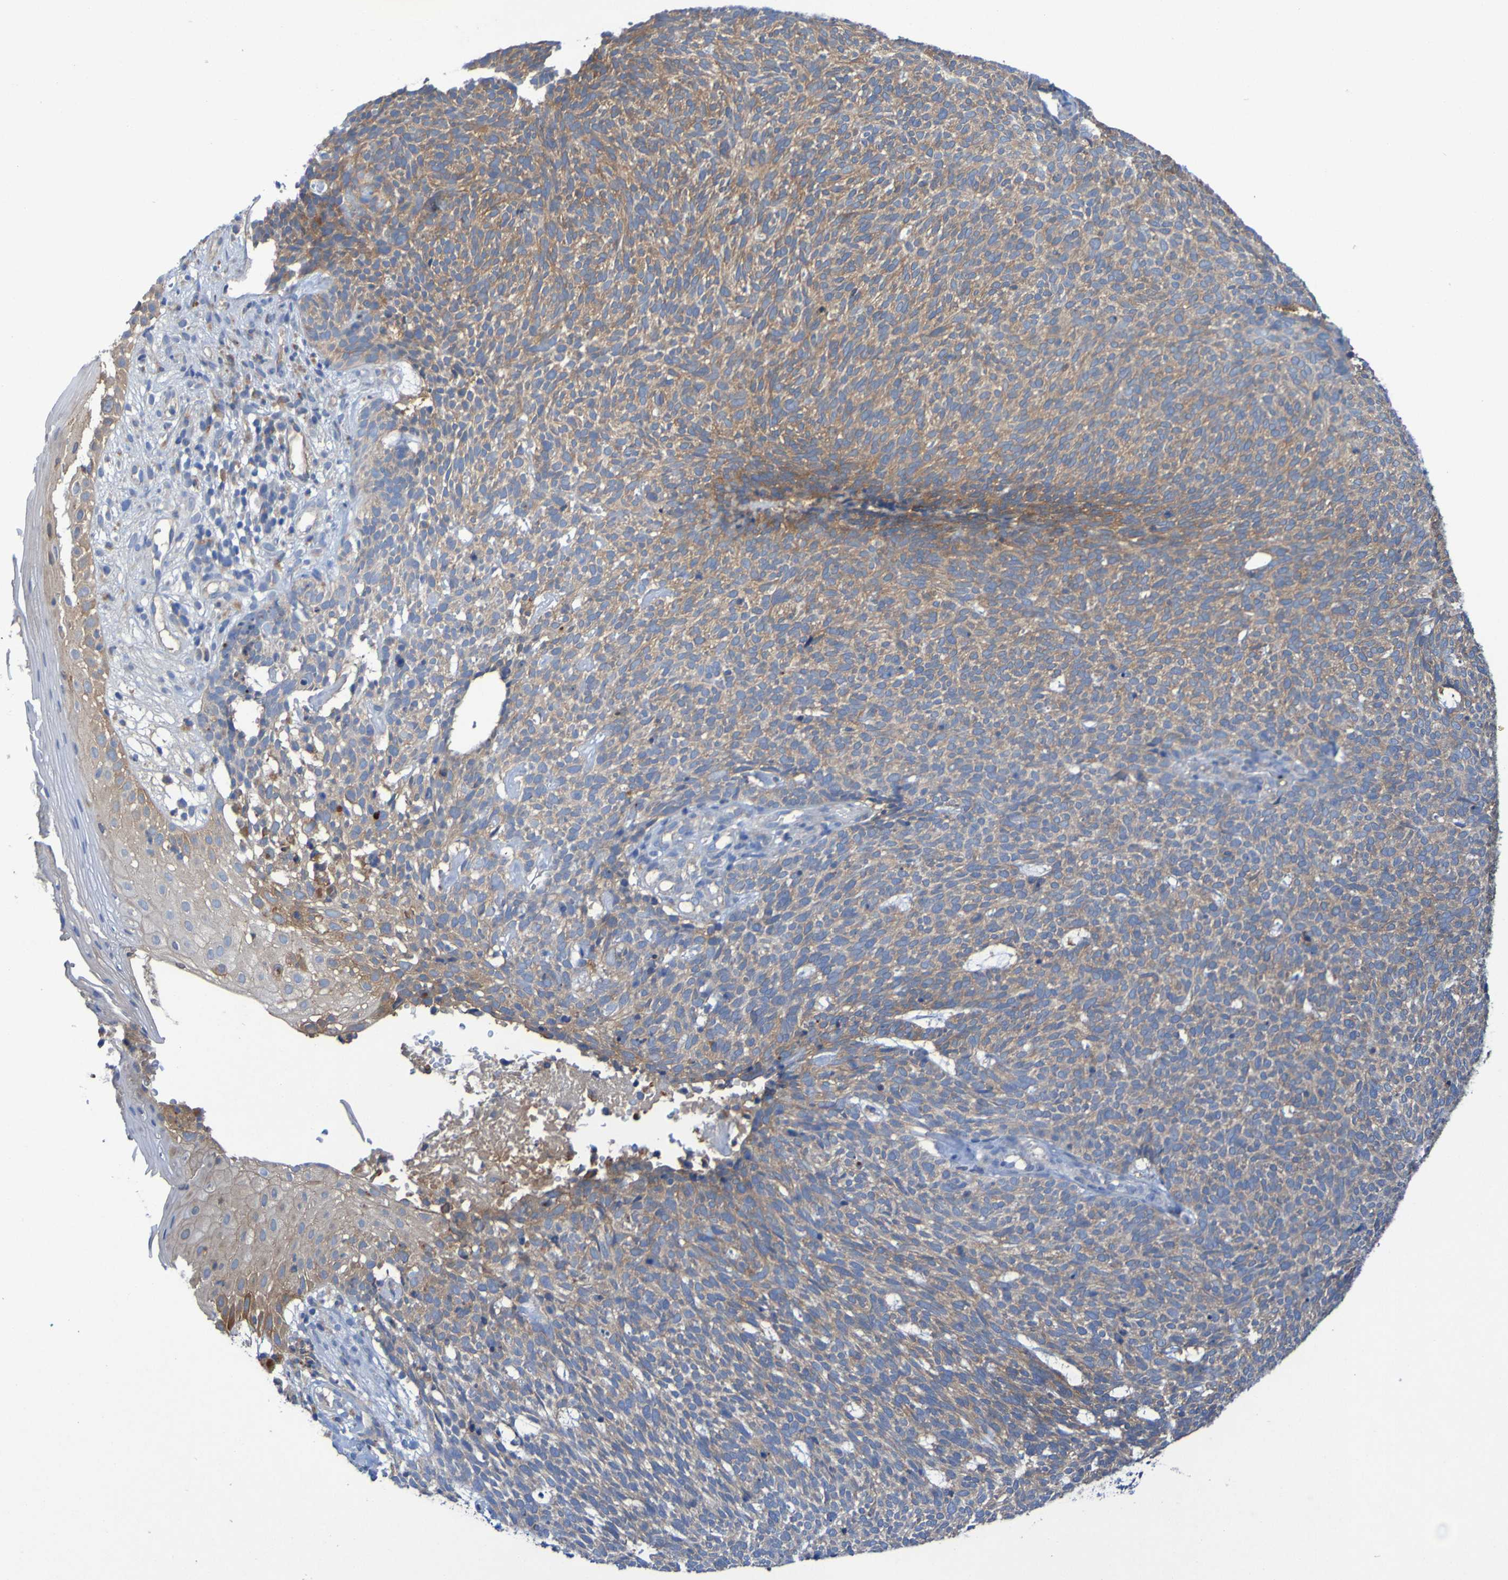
{"staining": {"intensity": "moderate", "quantity": ">75%", "location": "cytoplasmic/membranous"}, "tissue": "skin cancer", "cell_type": "Tumor cells", "image_type": "cancer", "snomed": [{"axis": "morphology", "description": "Basal cell carcinoma"}, {"axis": "topography", "description": "Skin"}], "caption": "Tumor cells display medium levels of moderate cytoplasmic/membranous expression in approximately >75% of cells in basal cell carcinoma (skin).", "gene": "ARHGEF16", "patient": {"sex": "female", "age": 84}}